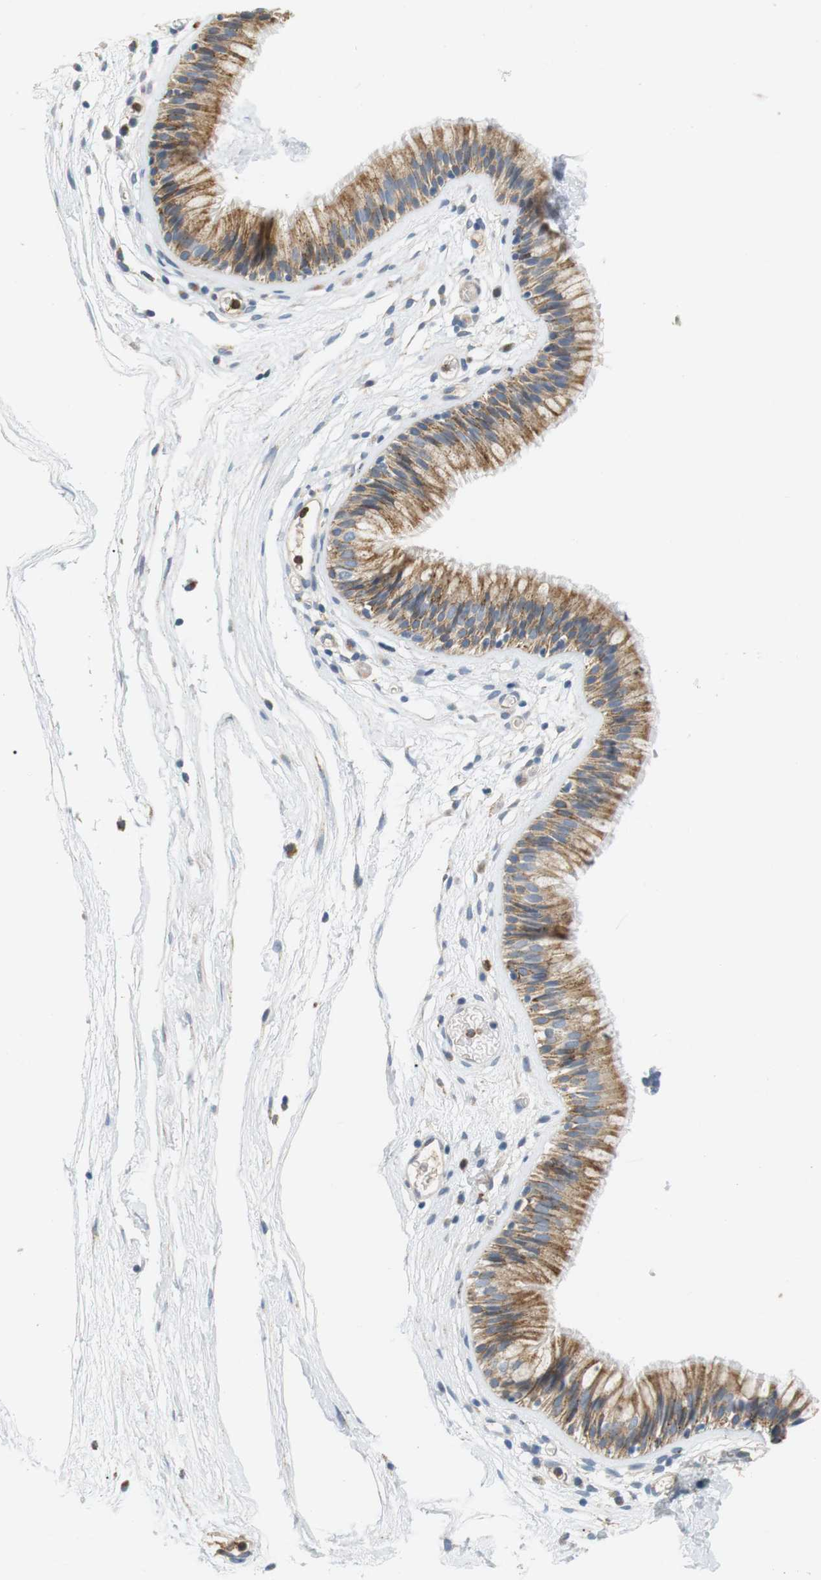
{"staining": {"intensity": "moderate", "quantity": ">75%", "location": "cytoplasmic/membranous"}, "tissue": "nasopharynx", "cell_type": "Respiratory epithelial cells", "image_type": "normal", "snomed": [{"axis": "morphology", "description": "Normal tissue, NOS"}, {"axis": "morphology", "description": "Inflammation, NOS"}, {"axis": "topography", "description": "Nasopharynx"}], "caption": "The photomicrograph exhibits a brown stain indicating the presence of a protein in the cytoplasmic/membranous of respiratory epithelial cells in nasopharynx.", "gene": "CD300E", "patient": {"sex": "male", "age": 48}}